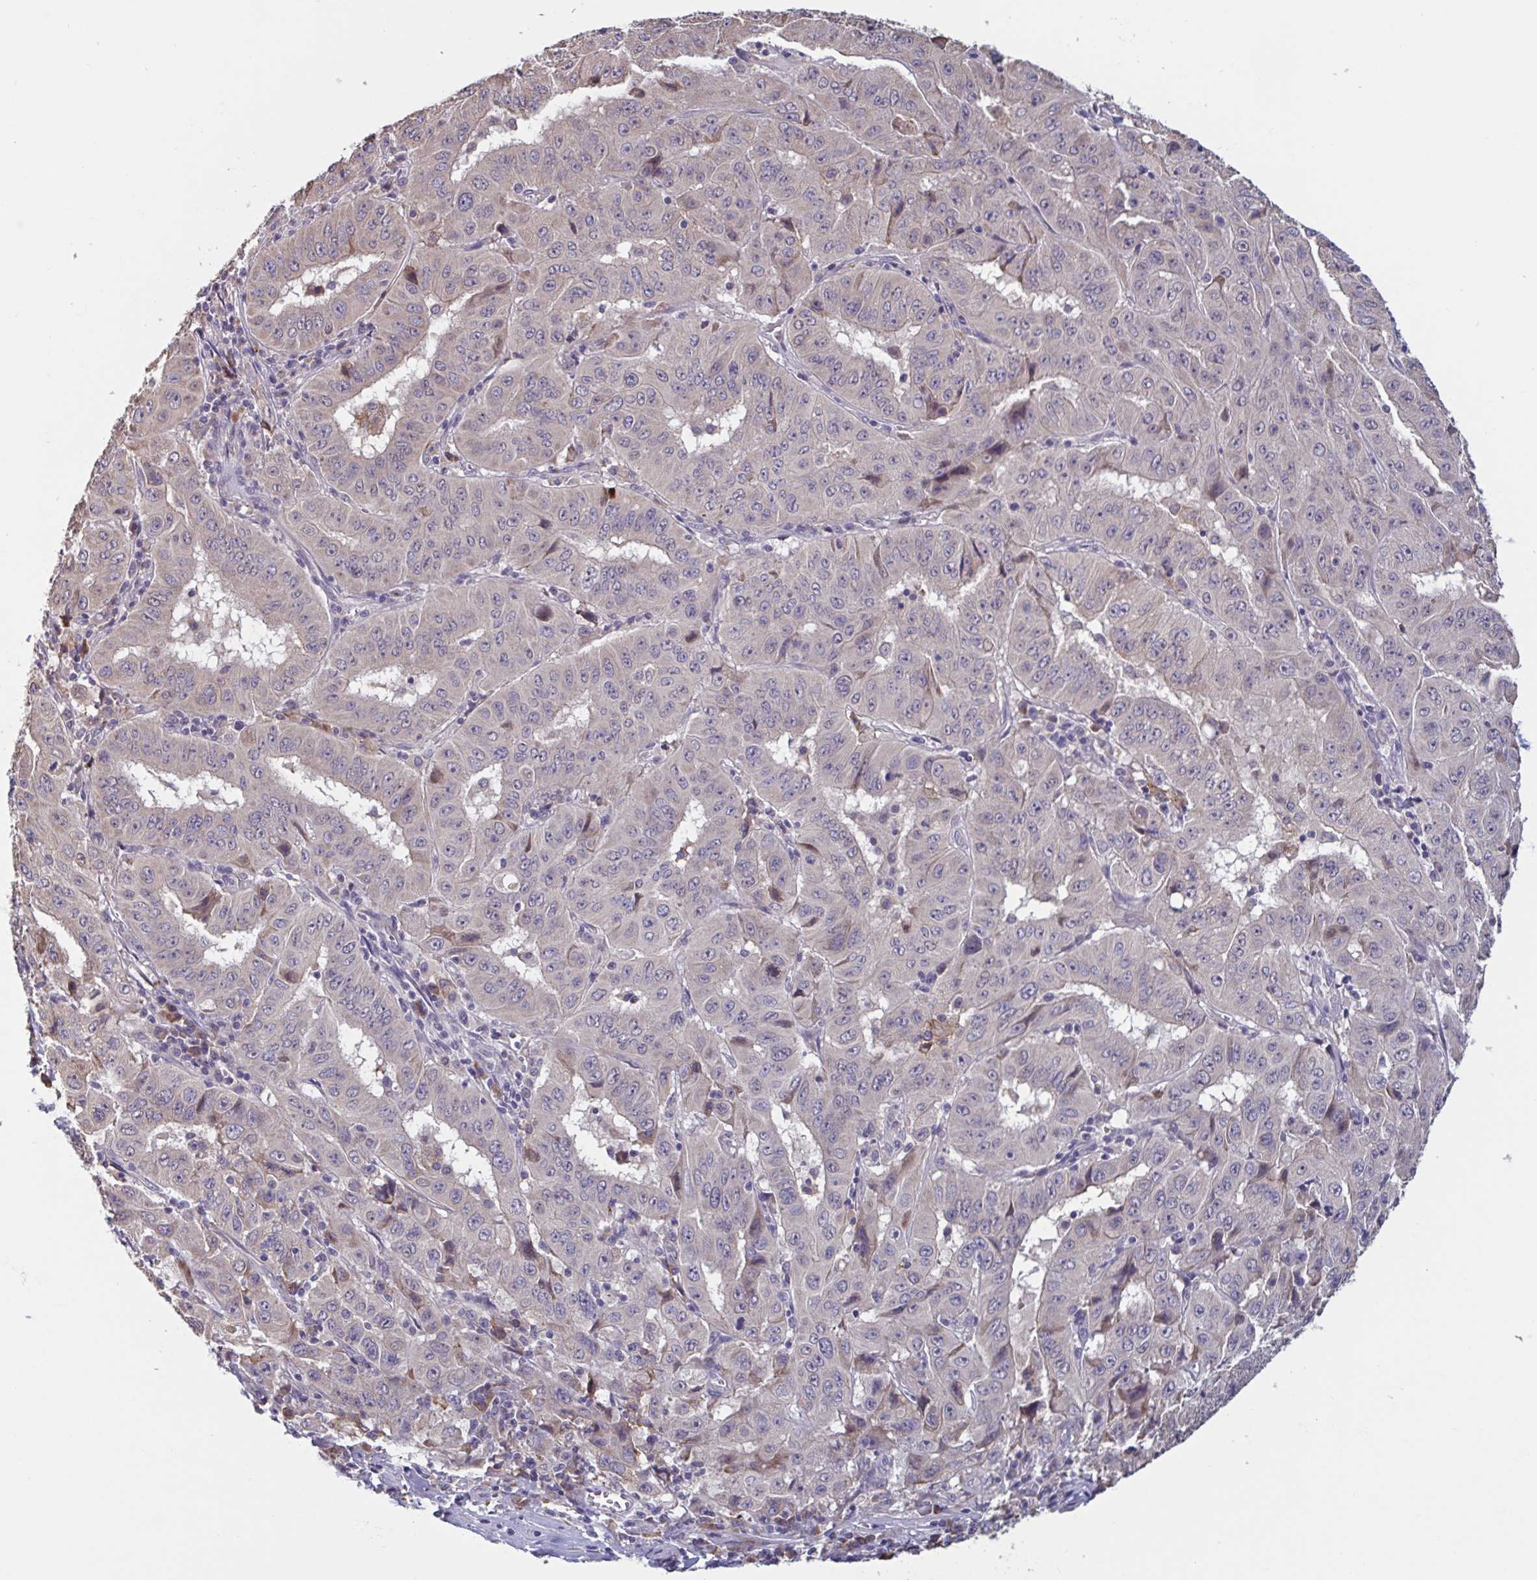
{"staining": {"intensity": "negative", "quantity": "none", "location": "none"}, "tissue": "pancreatic cancer", "cell_type": "Tumor cells", "image_type": "cancer", "snomed": [{"axis": "morphology", "description": "Adenocarcinoma, NOS"}, {"axis": "topography", "description": "Pancreas"}], "caption": "High magnification brightfield microscopy of pancreatic adenocarcinoma stained with DAB (brown) and counterstained with hematoxylin (blue): tumor cells show no significant staining. (Brightfield microscopy of DAB immunohistochemistry (IHC) at high magnification).", "gene": "CD1E", "patient": {"sex": "male", "age": 63}}